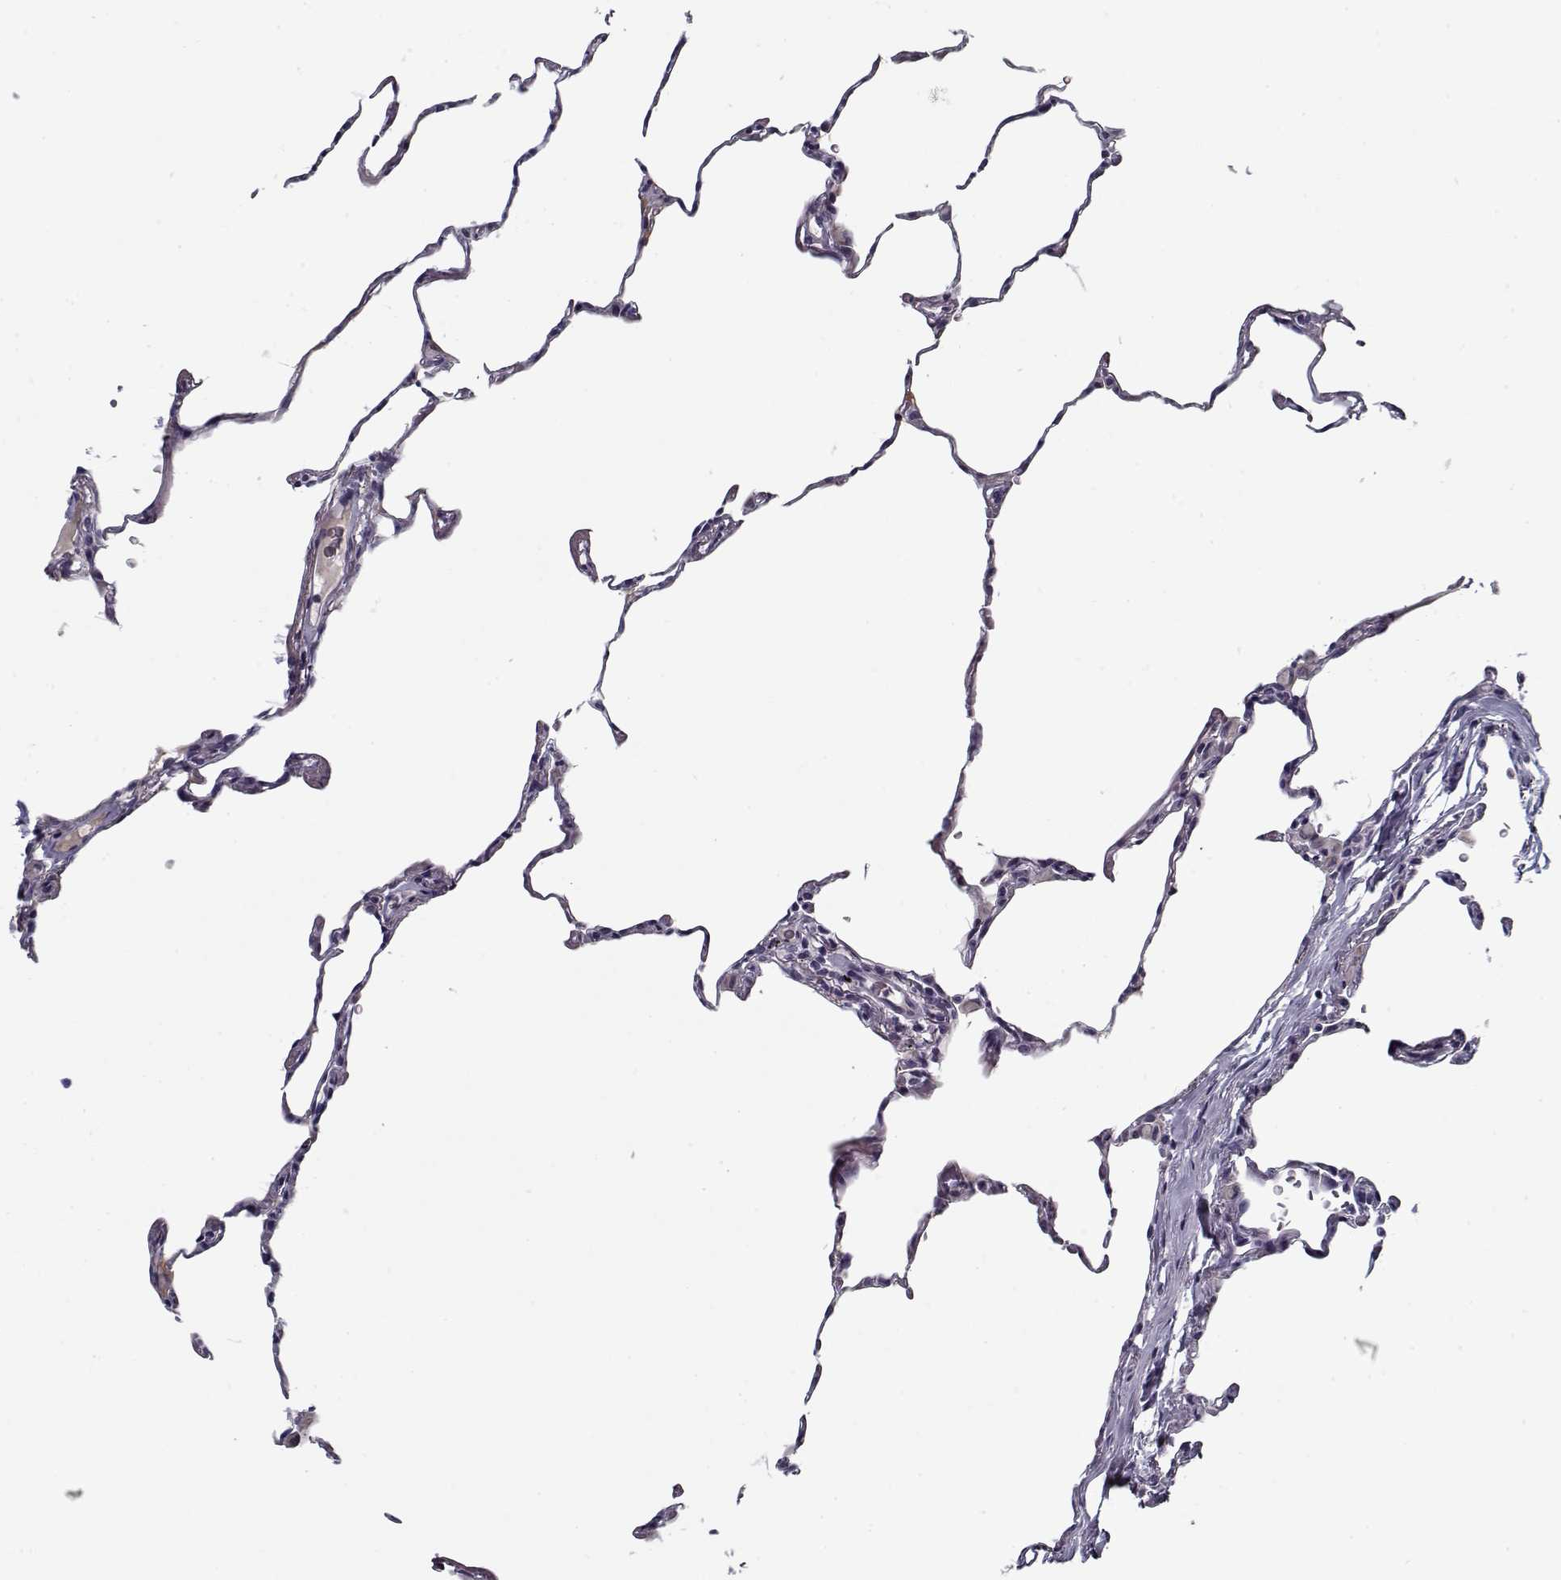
{"staining": {"intensity": "negative", "quantity": "none", "location": "none"}, "tissue": "lung", "cell_type": "Alveolar cells", "image_type": "normal", "snomed": [{"axis": "morphology", "description": "Normal tissue, NOS"}, {"axis": "topography", "description": "Lung"}], "caption": "The image demonstrates no staining of alveolar cells in normal lung.", "gene": "DDX25", "patient": {"sex": "female", "age": 57}}